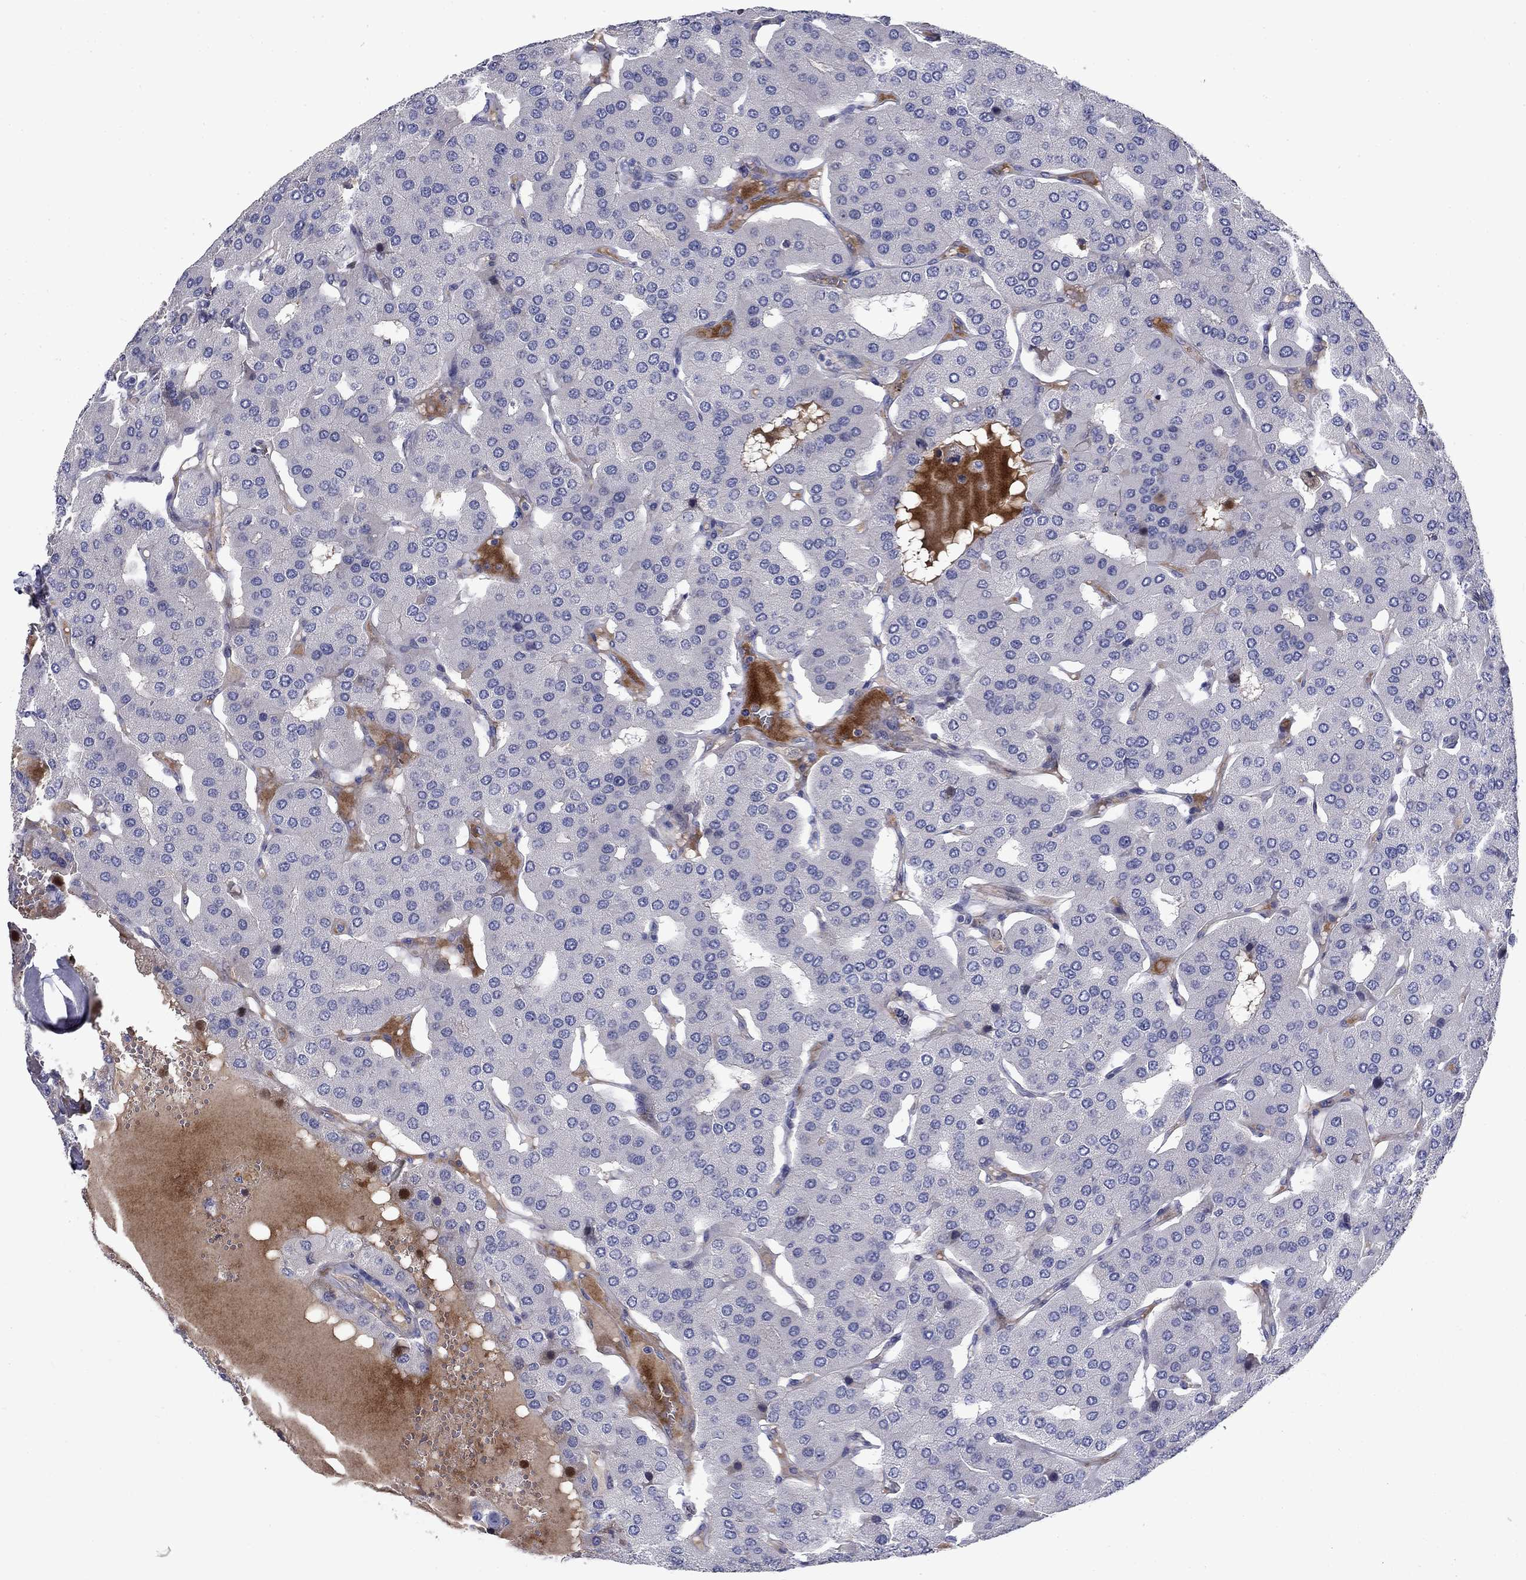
{"staining": {"intensity": "negative", "quantity": "none", "location": "none"}, "tissue": "parathyroid gland", "cell_type": "Glandular cells", "image_type": "normal", "snomed": [{"axis": "morphology", "description": "Normal tissue, NOS"}, {"axis": "morphology", "description": "Adenoma, NOS"}, {"axis": "topography", "description": "Parathyroid gland"}], "caption": "Histopathology image shows no protein positivity in glandular cells of benign parathyroid gland. (Stains: DAB (3,3'-diaminobenzidine) immunohistochemistry (IHC) with hematoxylin counter stain, Microscopy: brightfield microscopy at high magnification).", "gene": "SLC1A1", "patient": {"sex": "female", "age": 86}}